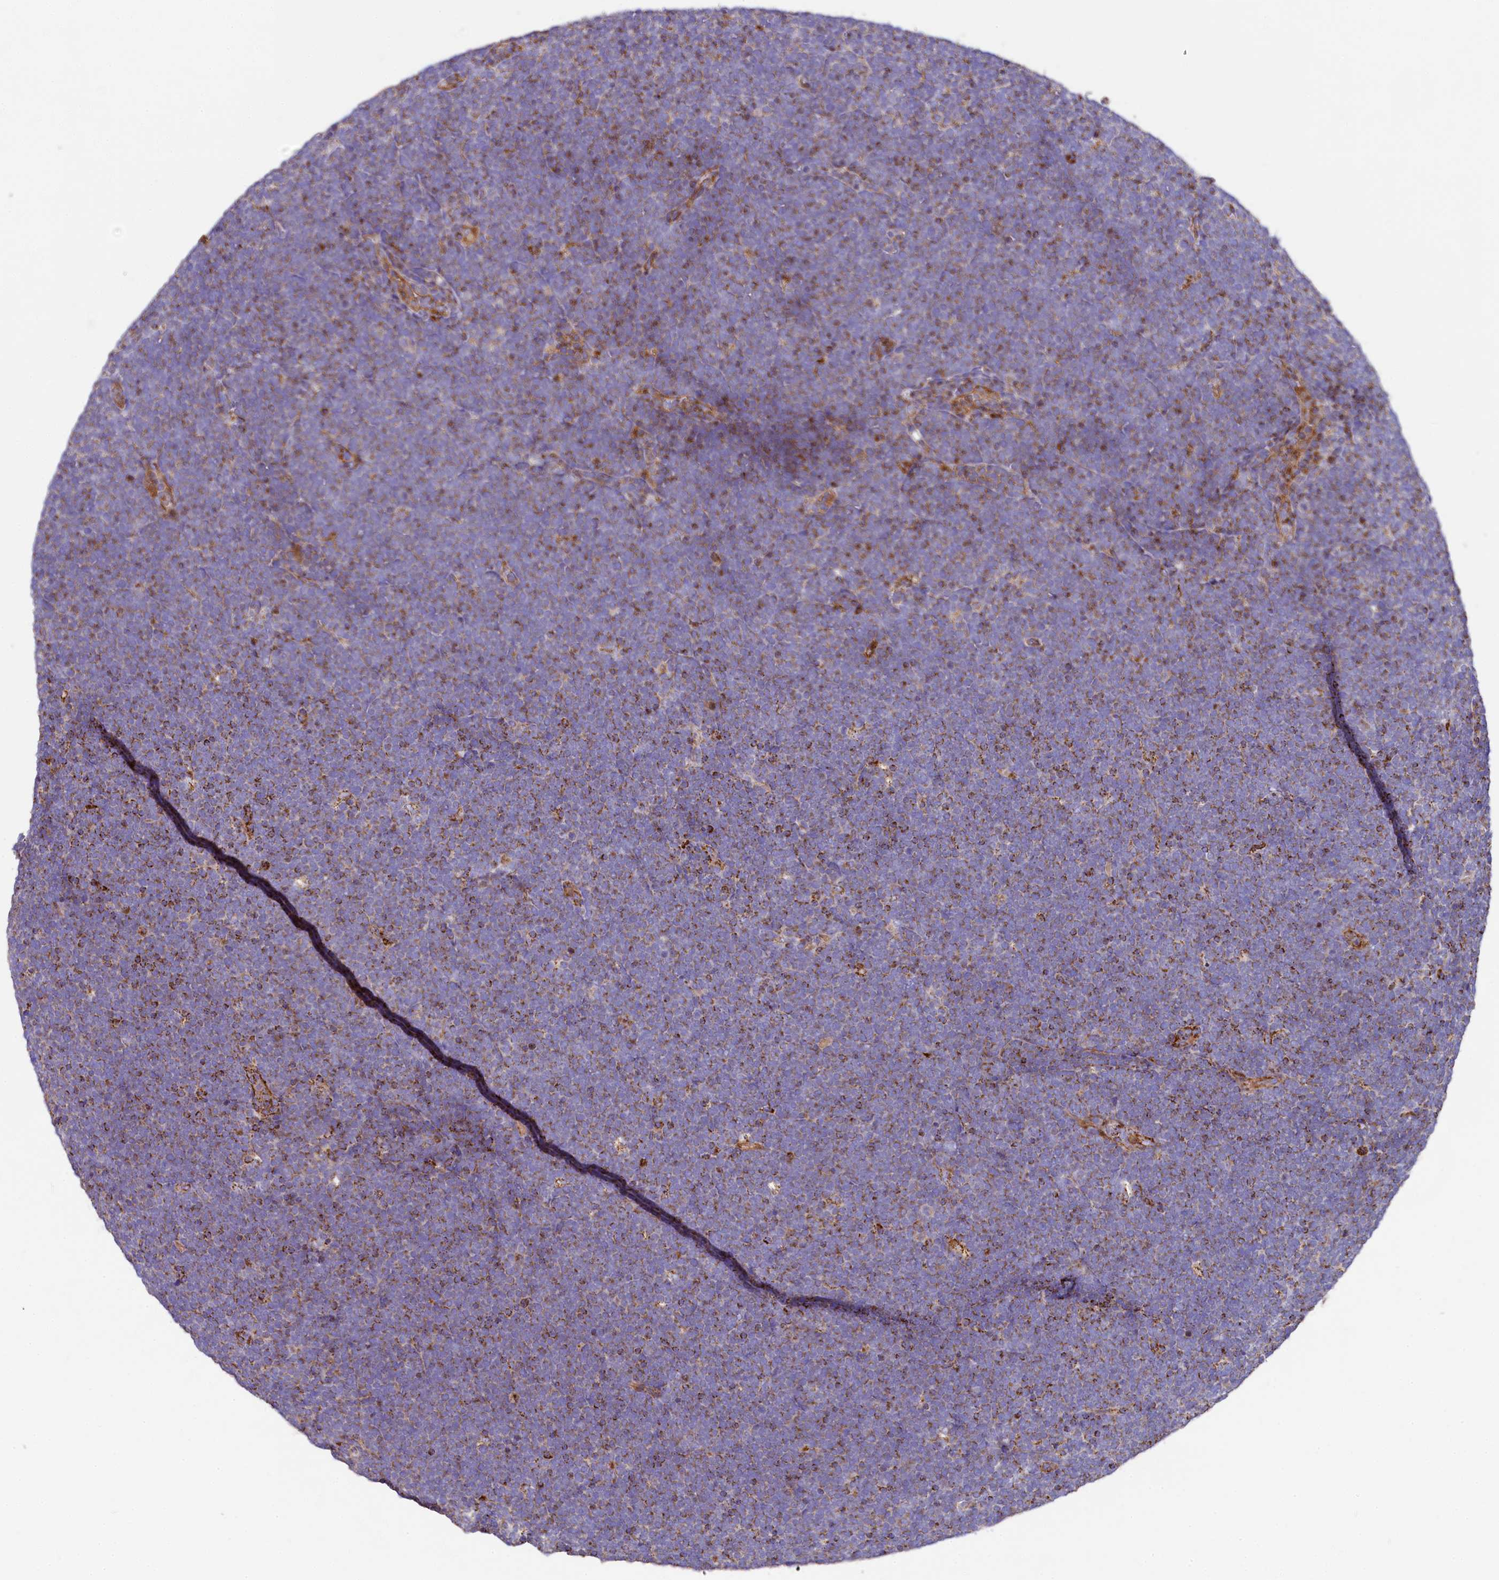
{"staining": {"intensity": "moderate", "quantity": "25%-75%", "location": "cytoplasmic/membranous"}, "tissue": "lymphoma", "cell_type": "Tumor cells", "image_type": "cancer", "snomed": [{"axis": "morphology", "description": "Malignant lymphoma, non-Hodgkin's type, High grade"}, {"axis": "topography", "description": "Lymph node"}], "caption": "This image reveals IHC staining of human high-grade malignant lymphoma, non-Hodgkin's type, with medium moderate cytoplasmic/membranous expression in approximately 25%-75% of tumor cells.", "gene": "CLYBL", "patient": {"sex": "male", "age": 13}}